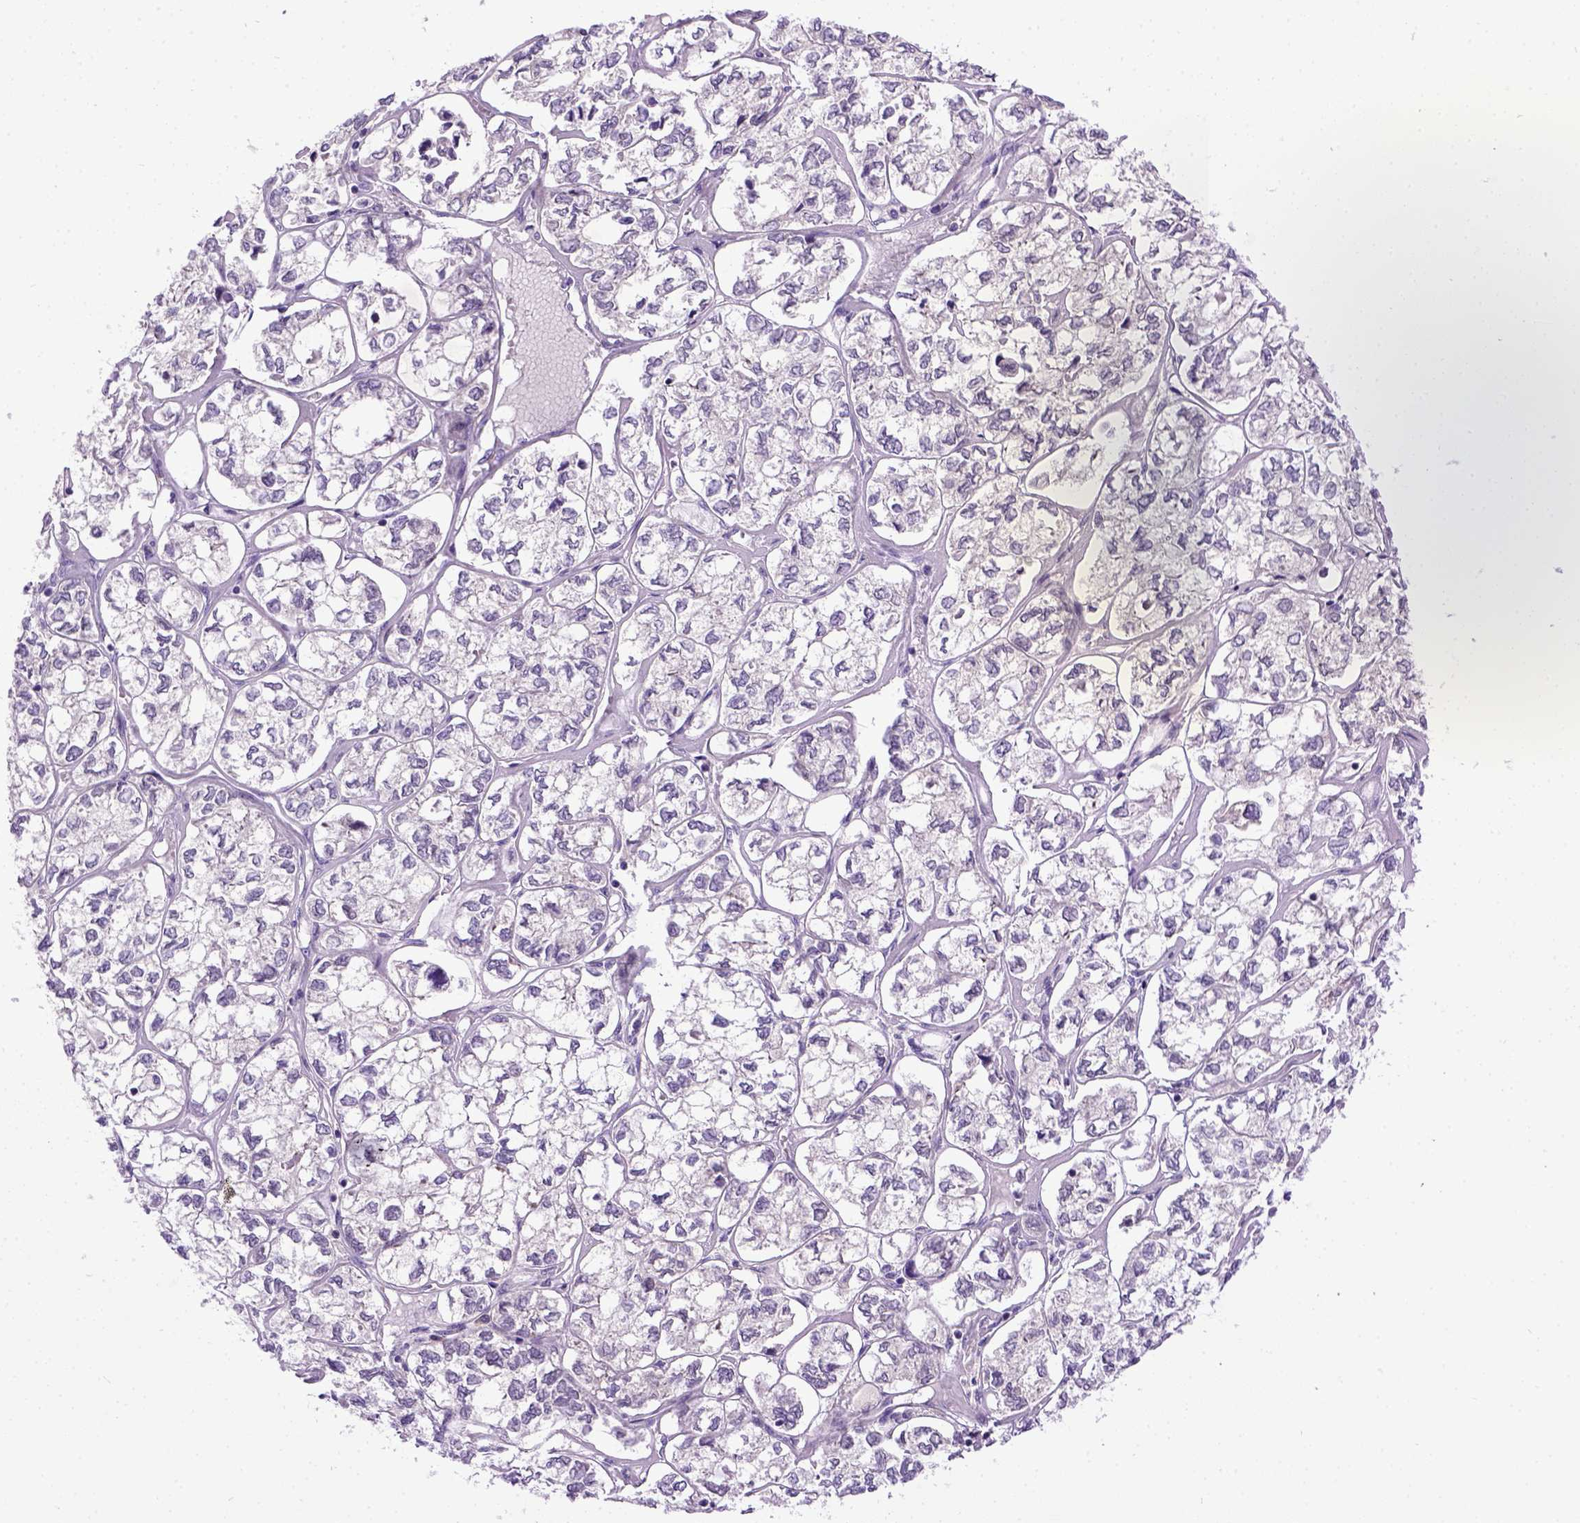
{"staining": {"intensity": "negative", "quantity": "none", "location": "none"}, "tissue": "ovarian cancer", "cell_type": "Tumor cells", "image_type": "cancer", "snomed": [{"axis": "morphology", "description": "Carcinoma, endometroid"}, {"axis": "topography", "description": "Ovary"}], "caption": "A micrograph of human ovarian cancer is negative for staining in tumor cells.", "gene": "NEK5", "patient": {"sex": "female", "age": 64}}